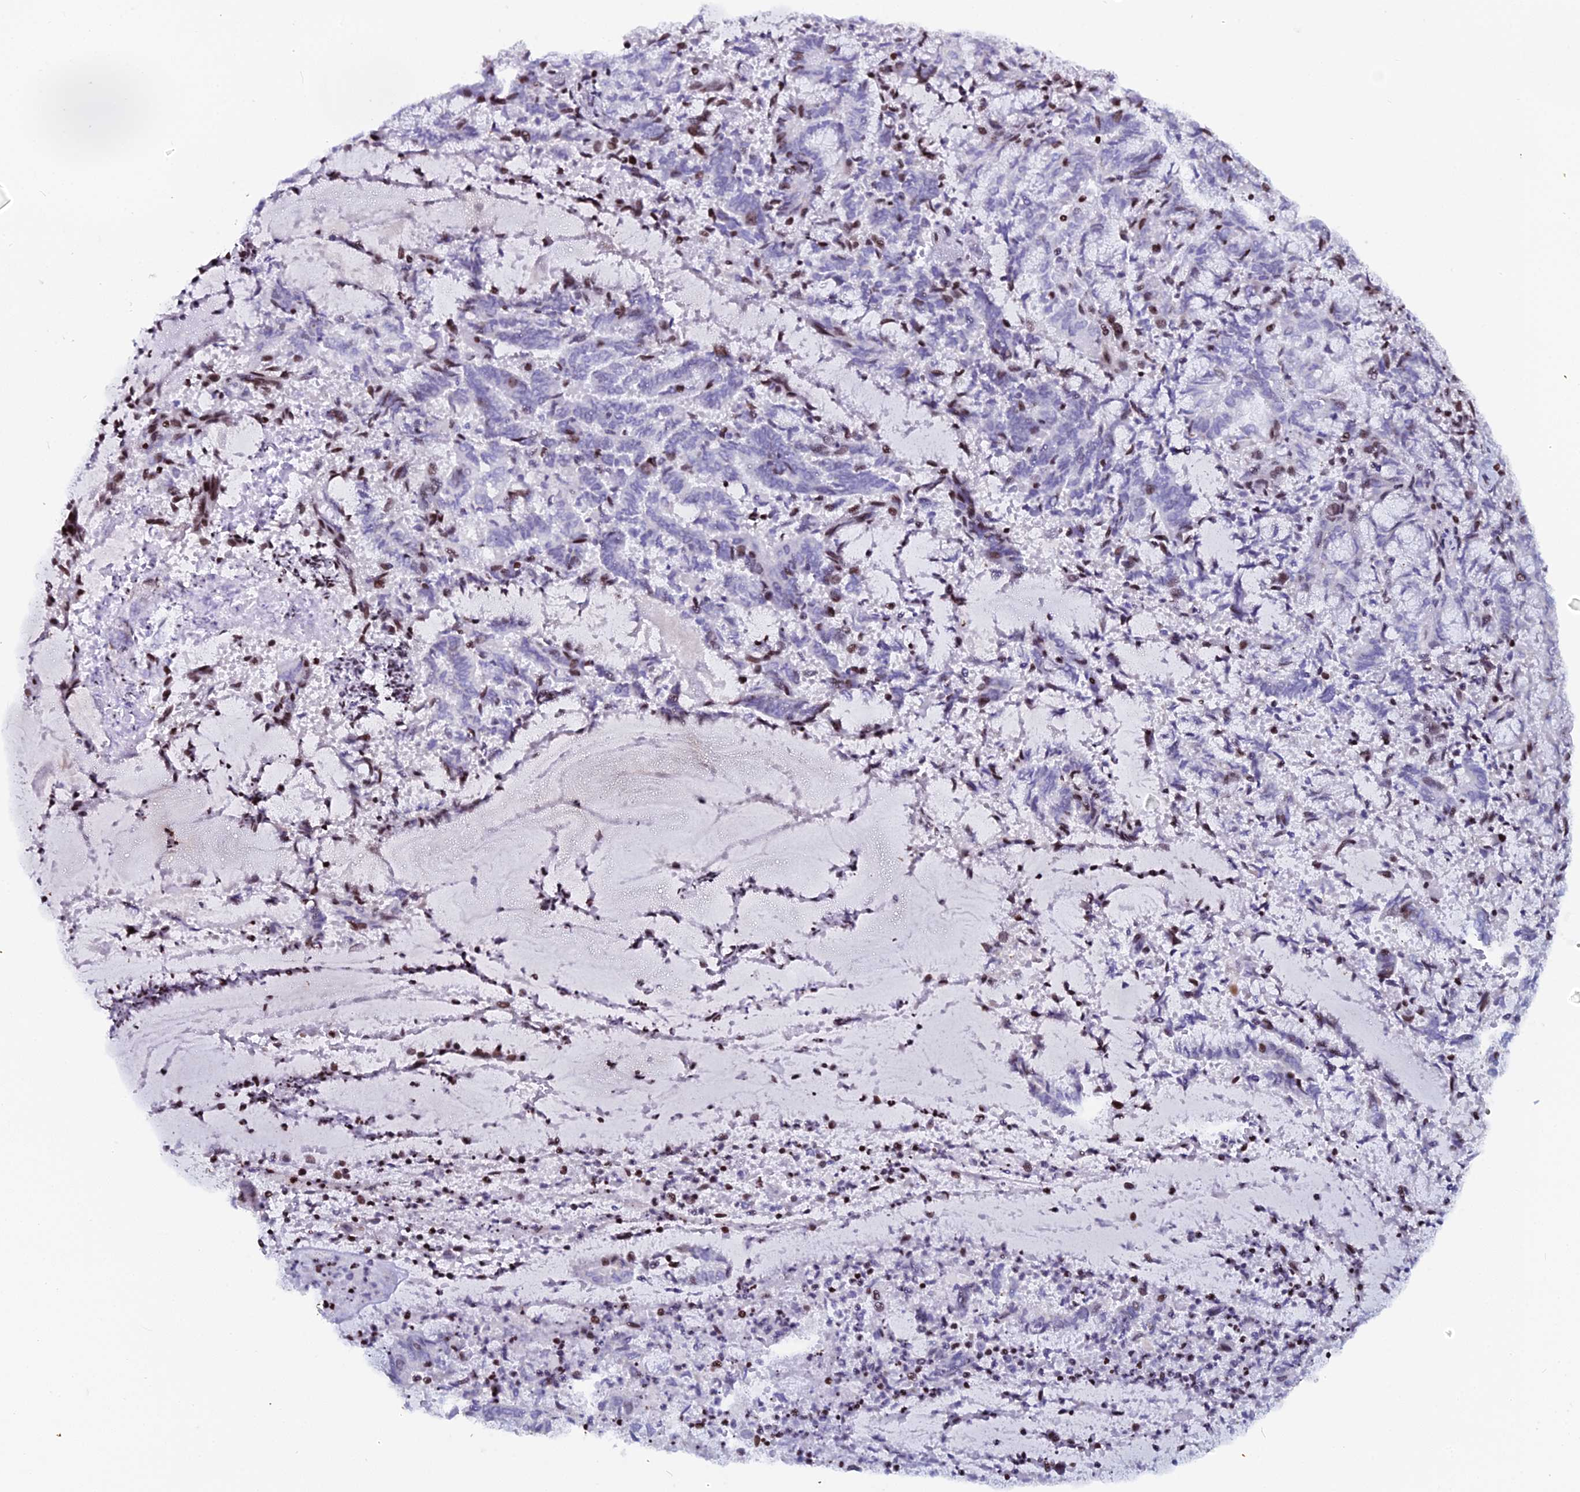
{"staining": {"intensity": "moderate", "quantity": "<25%", "location": "nuclear"}, "tissue": "endometrial cancer", "cell_type": "Tumor cells", "image_type": "cancer", "snomed": [{"axis": "morphology", "description": "Adenocarcinoma, NOS"}, {"axis": "topography", "description": "Endometrium"}], "caption": "A low amount of moderate nuclear expression is identified in about <25% of tumor cells in endometrial adenocarcinoma tissue.", "gene": "MYNN", "patient": {"sex": "female", "age": 80}}